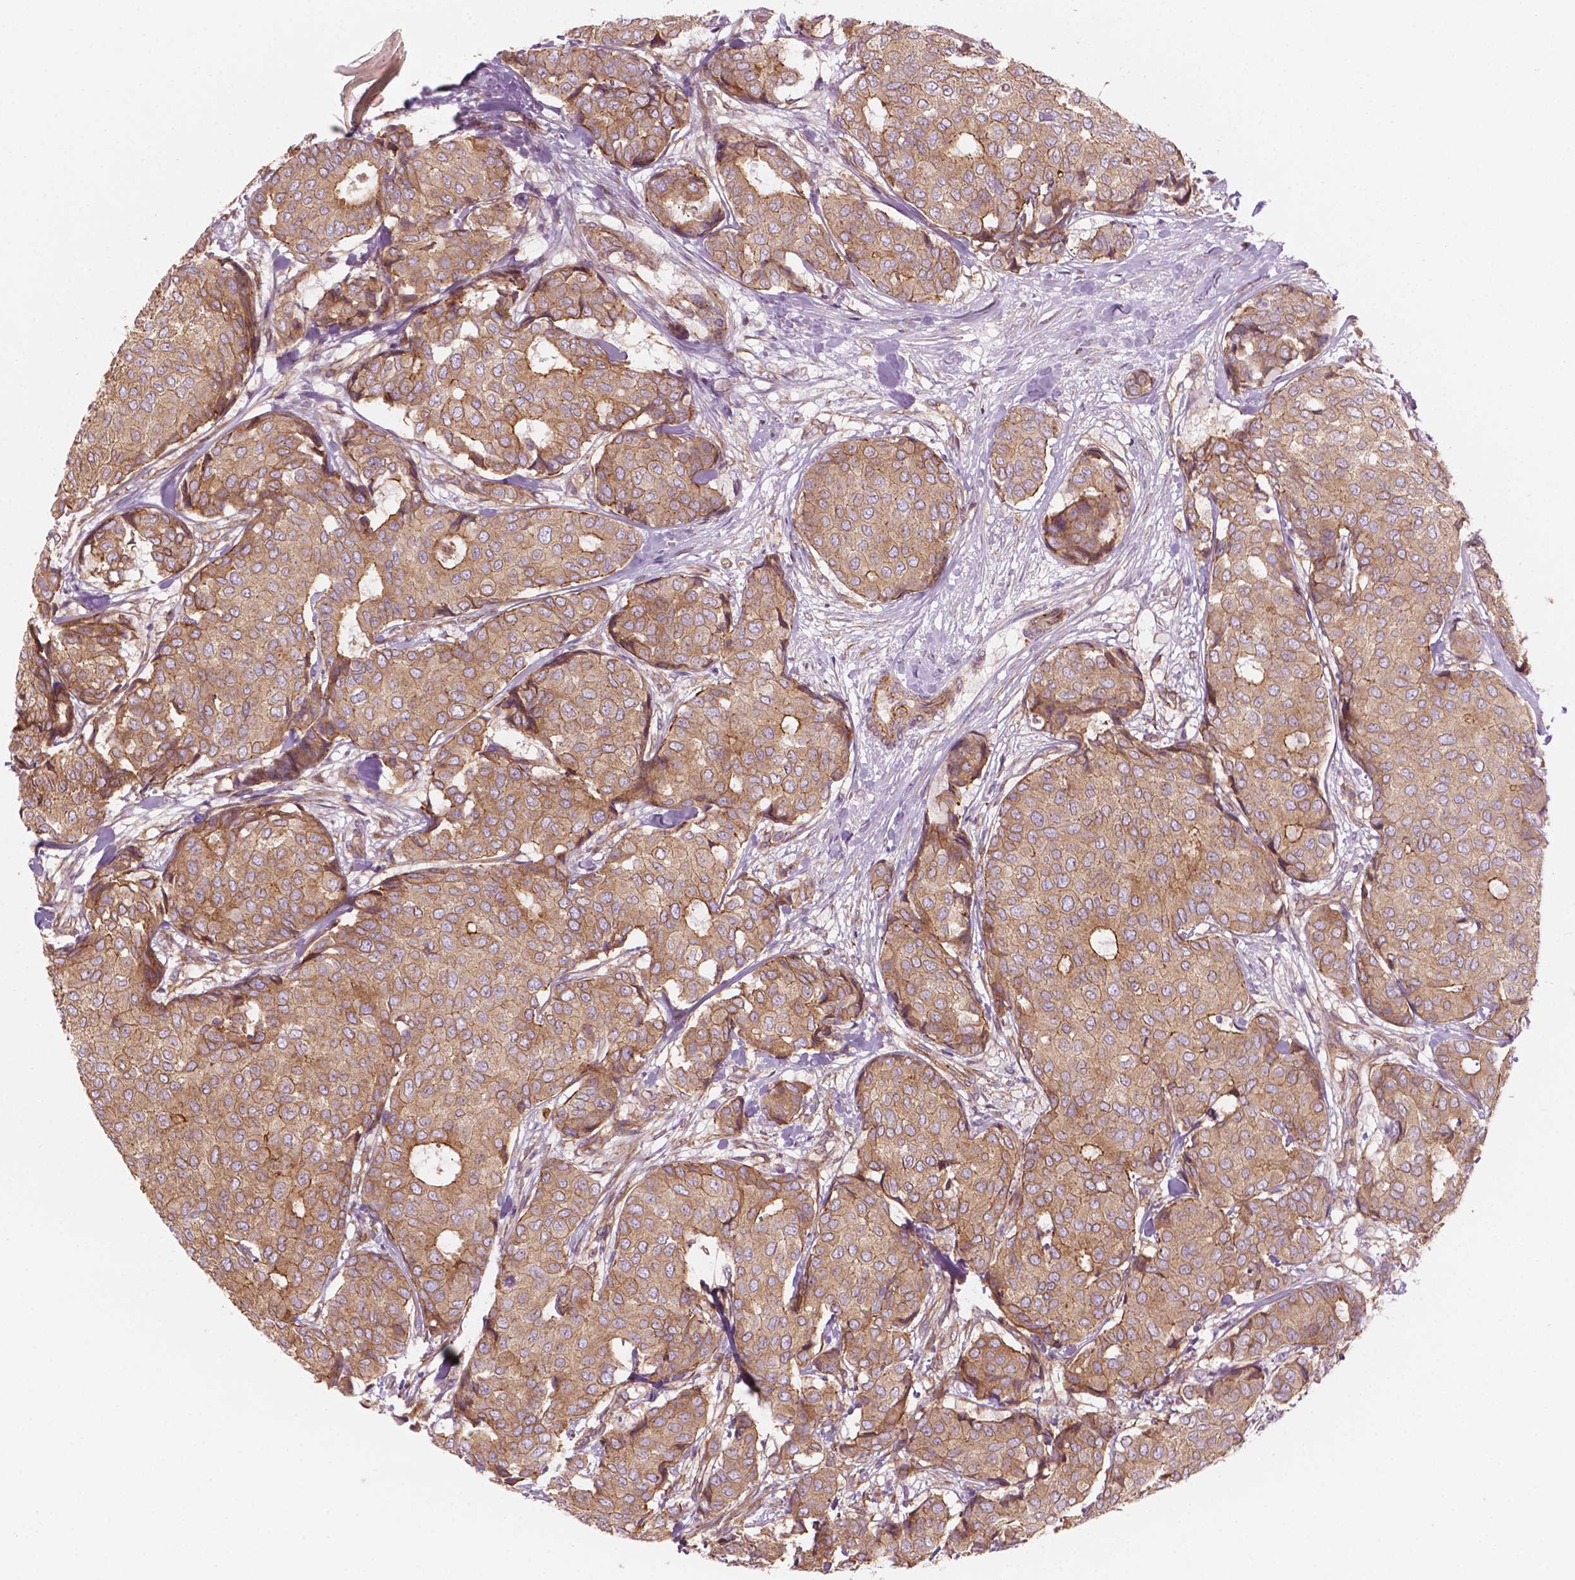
{"staining": {"intensity": "moderate", "quantity": ">75%", "location": "cytoplasmic/membranous"}, "tissue": "breast cancer", "cell_type": "Tumor cells", "image_type": "cancer", "snomed": [{"axis": "morphology", "description": "Duct carcinoma"}, {"axis": "topography", "description": "Breast"}], "caption": "This is an image of immunohistochemistry staining of breast cancer (infiltrating ductal carcinoma), which shows moderate positivity in the cytoplasmic/membranous of tumor cells.", "gene": "SURF4", "patient": {"sex": "female", "age": 75}}